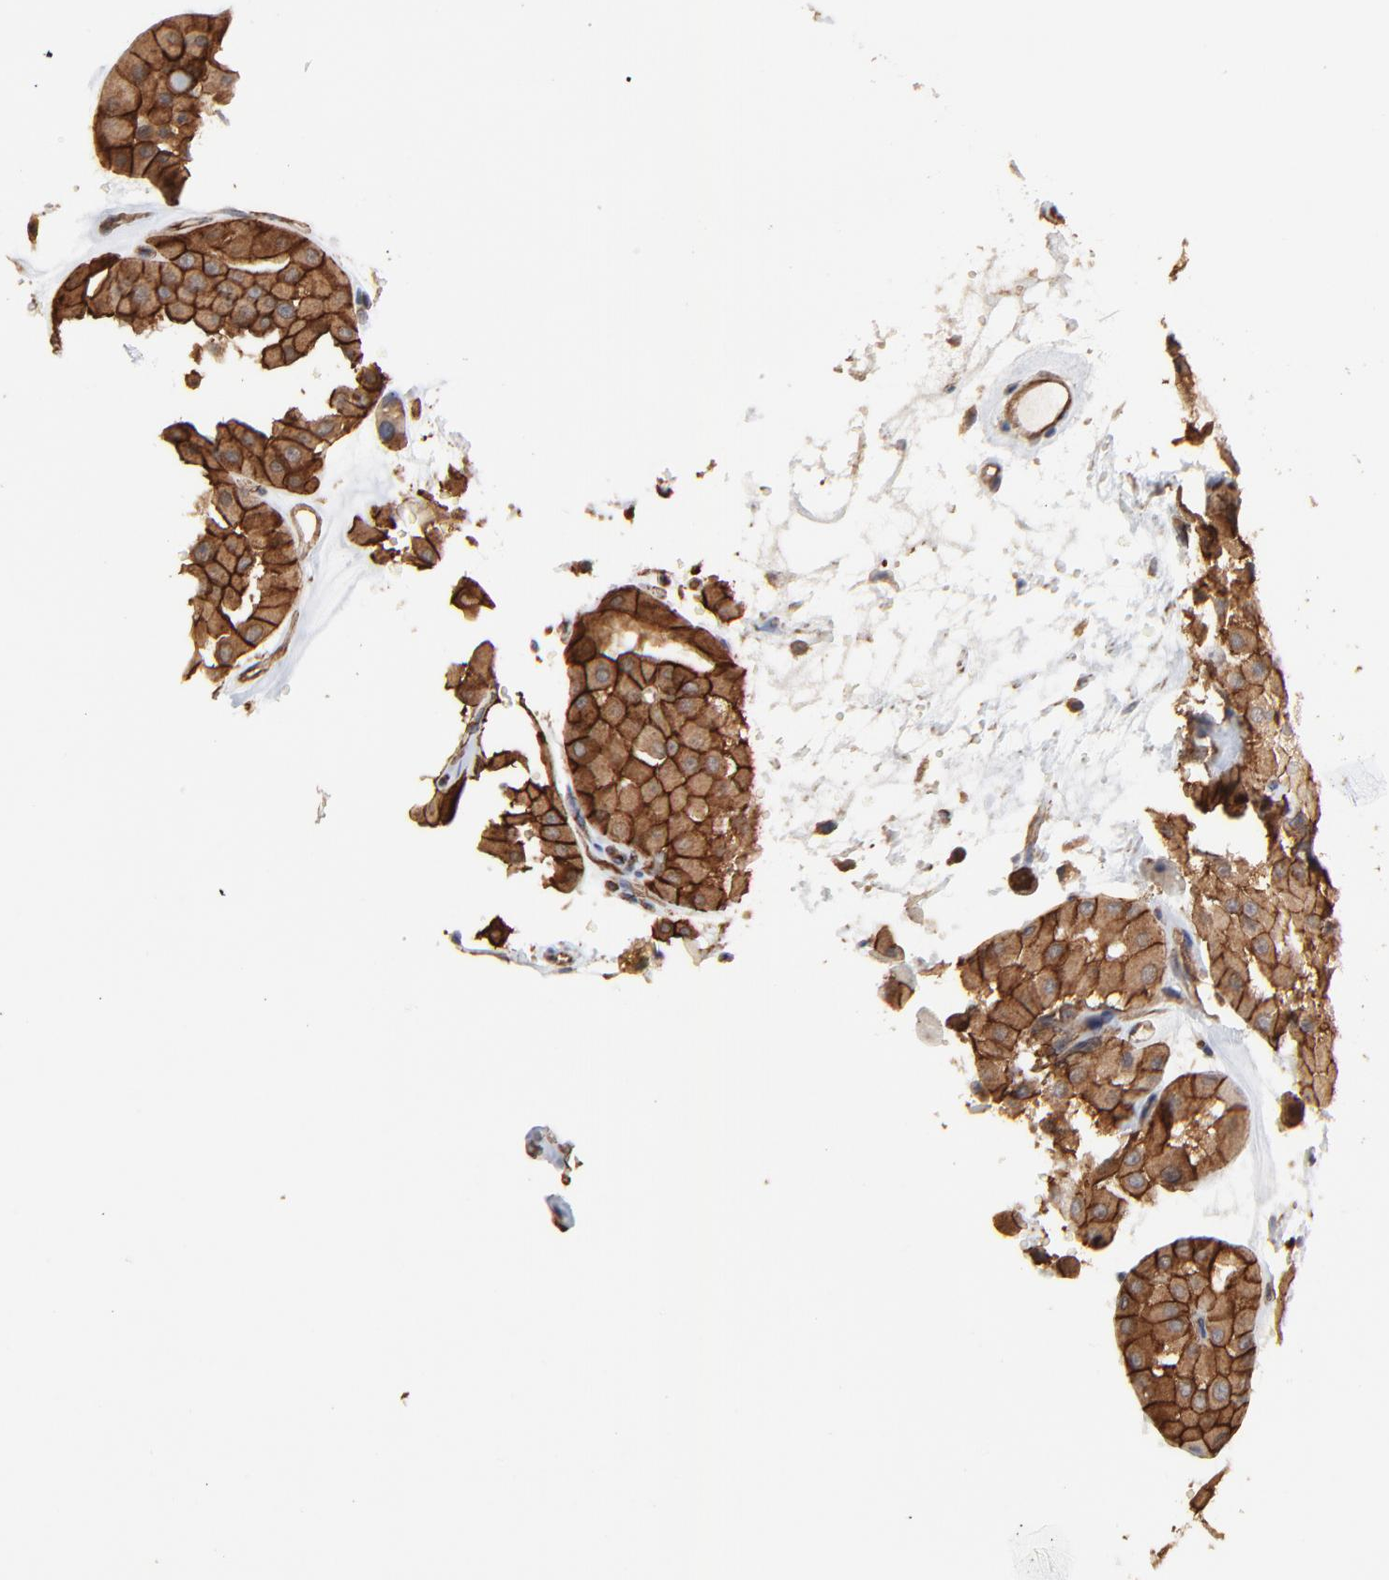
{"staining": {"intensity": "moderate", "quantity": ">75%", "location": "cytoplasmic/membranous"}, "tissue": "renal cancer", "cell_type": "Tumor cells", "image_type": "cancer", "snomed": [{"axis": "morphology", "description": "Adenocarcinoma, uncertain malignant potential"}, {"axis": "topography", "description": "Kidney"}], "caption": "A brown stain labels moderate cytoplasmic/membranous expression of a protein in renal cancer tumor cells.", "gene": "ARMT1", "patient": {"sex": "male", "age": 63}}